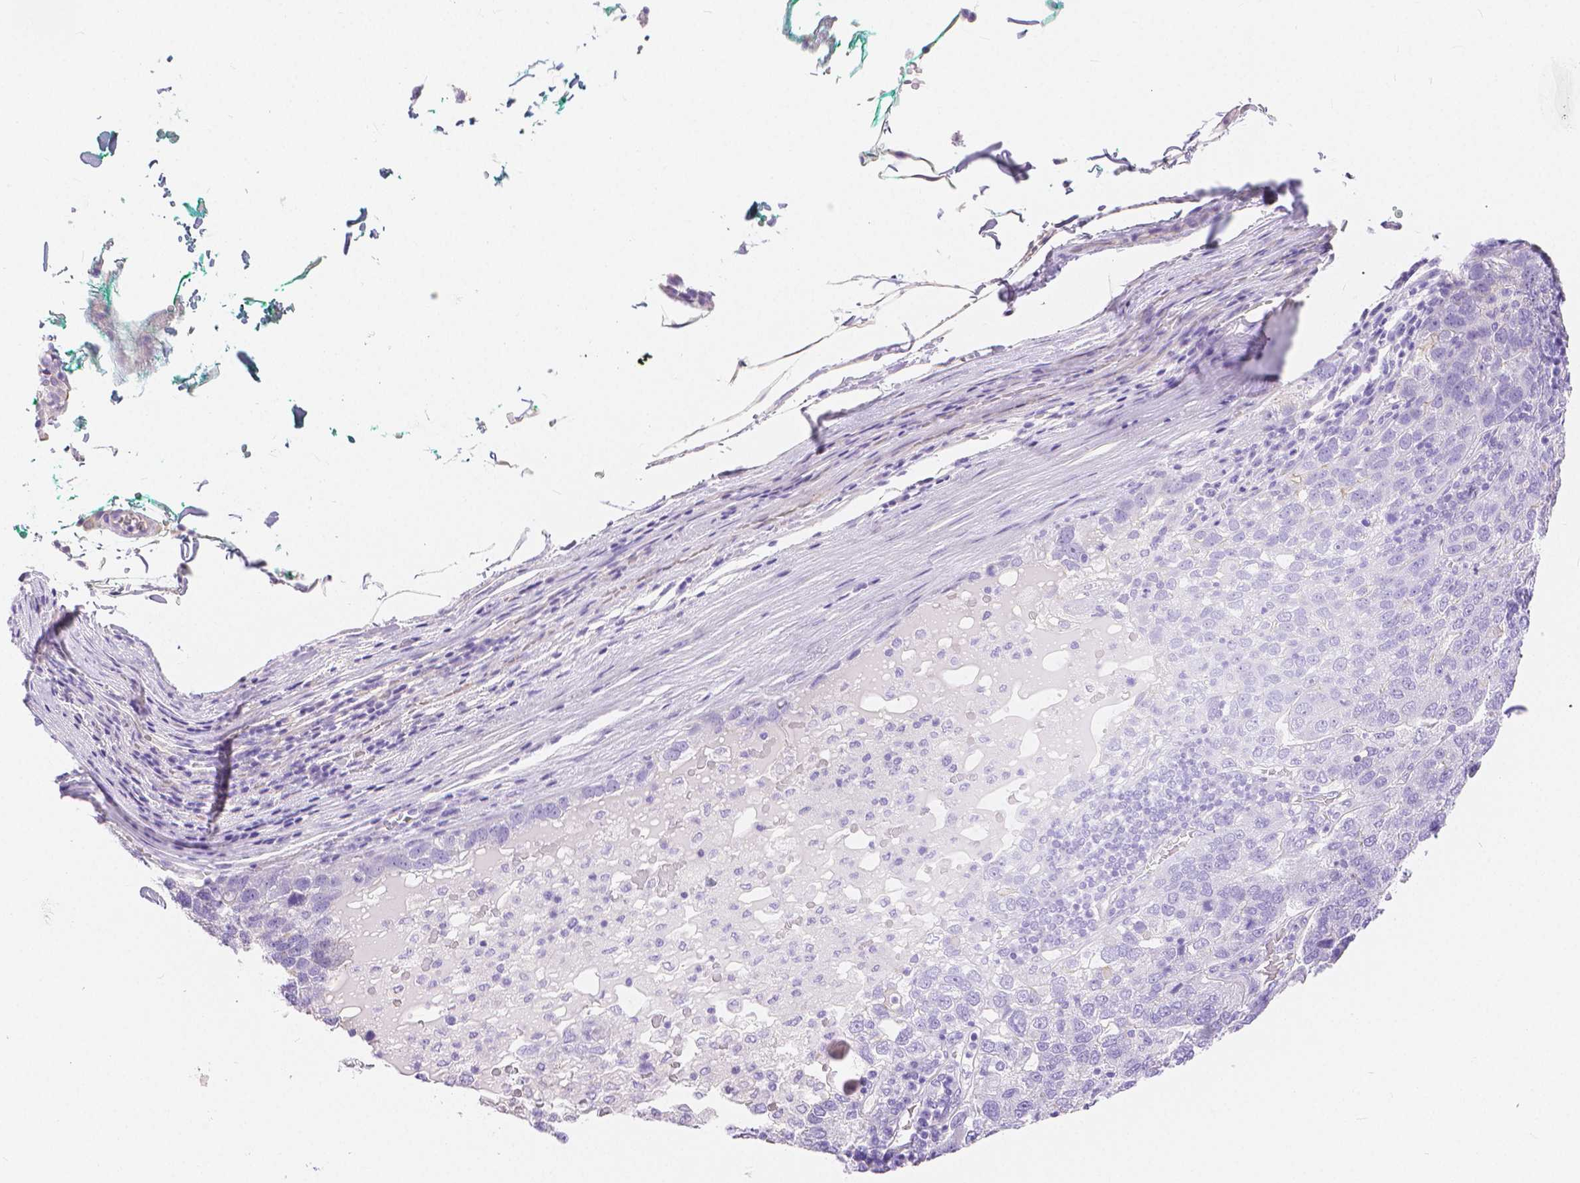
{"staining": {"intensity": "negative", "quantity": "none", "location": "none"}, "tissue": "pancreatic cancer", "cell_type": "Tumor cells", "image_type": "cancer", "snomed": [{"axis": "morphology", "description": "Adenocarcinoma, NOS"}, {"axis": "topography", "description": "Pancreas"}], "caption": "High magnification brightfield microscopy of pancreatic adenocarcinoma stained with DAB (brown) and counterstained with hematoxylin (blue): tumor cells show no significant expression. The staining is performed using DAB (3,3'-diaminobenzidine) brown chromogen with nuclei counter-stained in using hematoxylin.", "gene": "SLC27A5", "patient": {"sex": "female", "age": 61}}